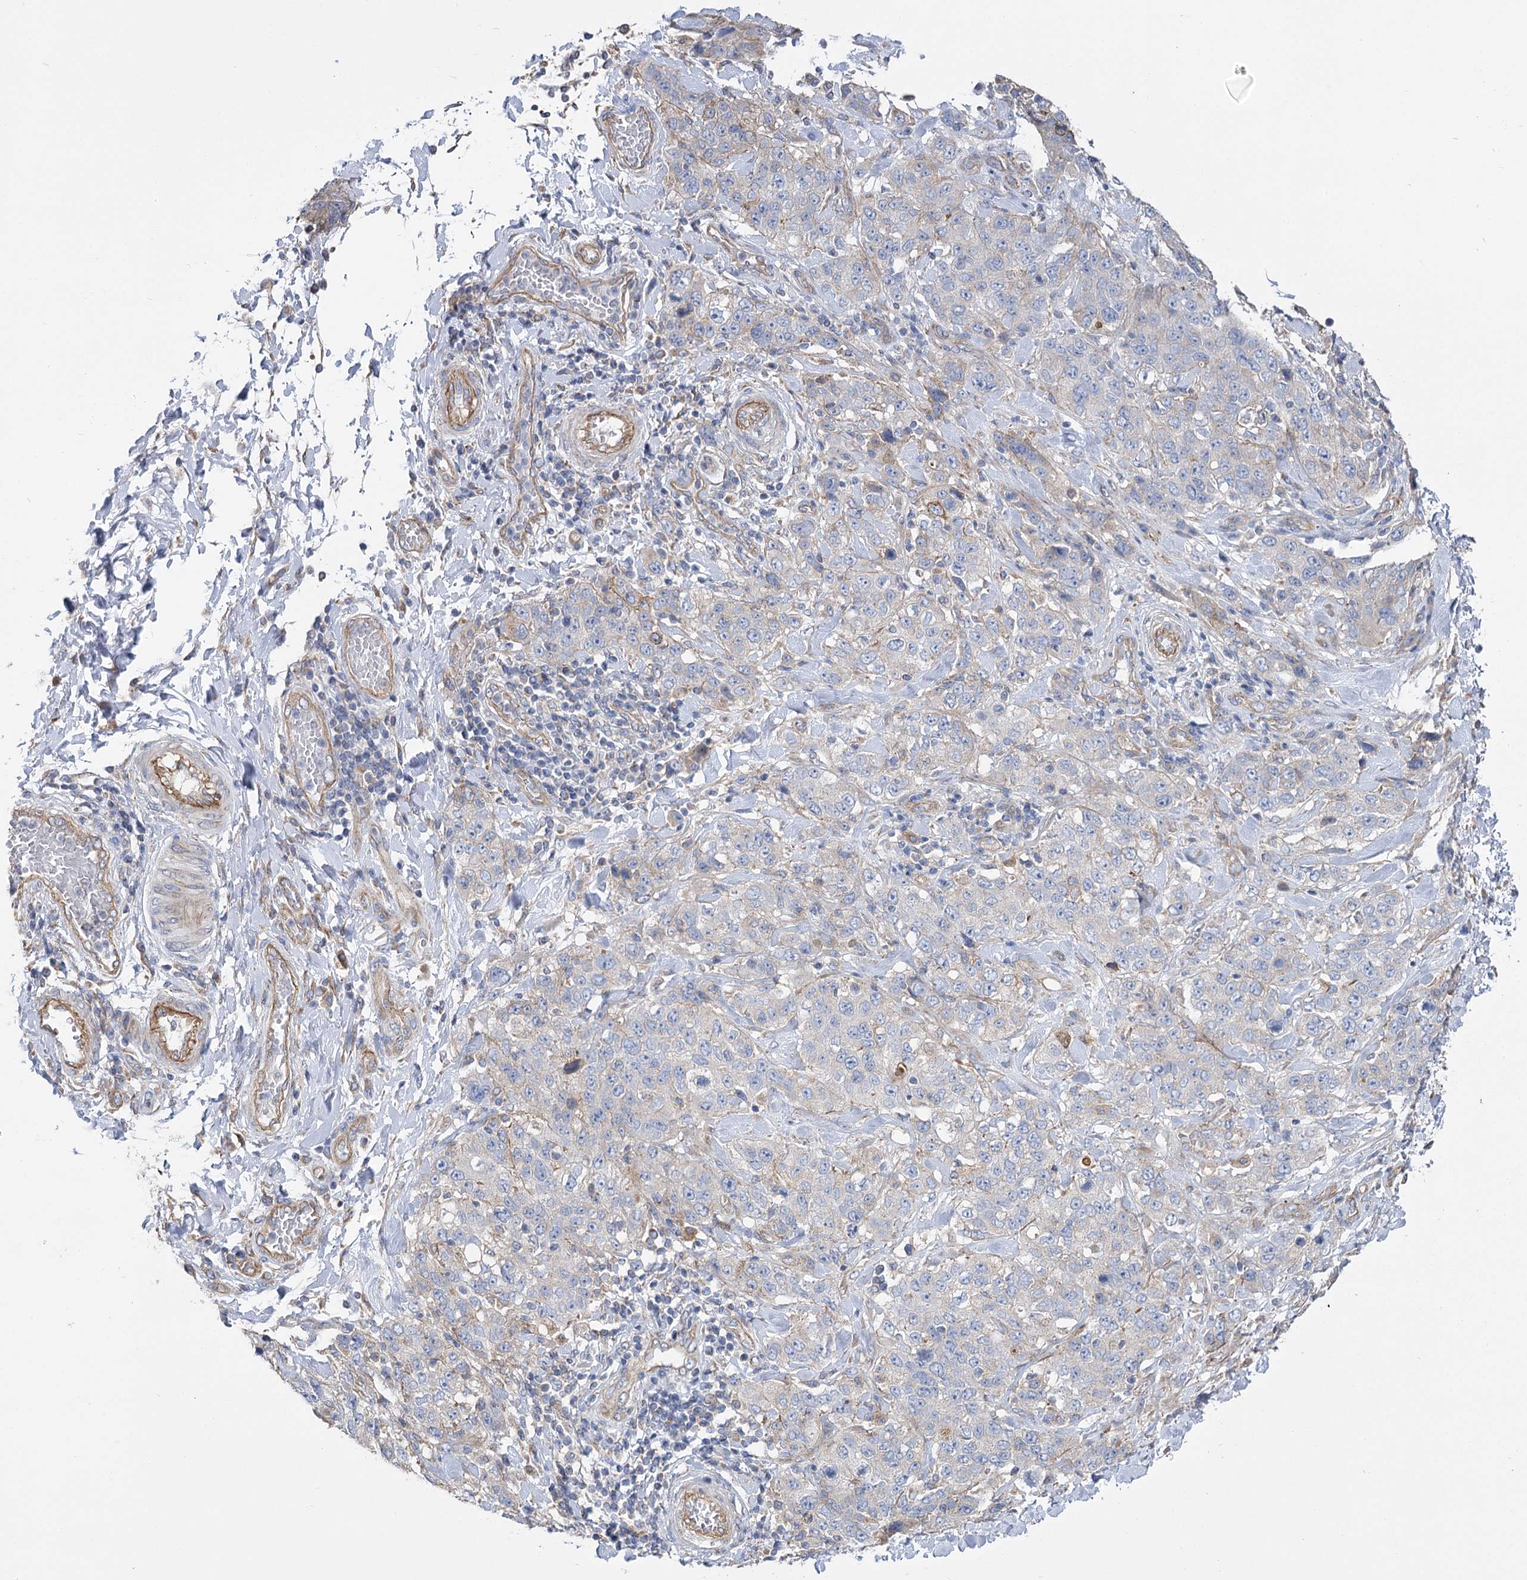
{"staining": {"intensity": "negative", "quantity": "none", "location": "none"}, "tissue": "stomach cancer", "cell_type": "Tumor cells", "image_type": "cancer", "snomed": [{"axis": "morphology", "description": "Adenocarcinoma, NOS"}, {"axis": "topography", "description": "Stomach"}], "caption": "Stomach cancer was stained to show a protein in brown. There is no significant expression in tumor cells.", "gene": "RMDN2", "patient": {"sex": "male", "age": 48}}